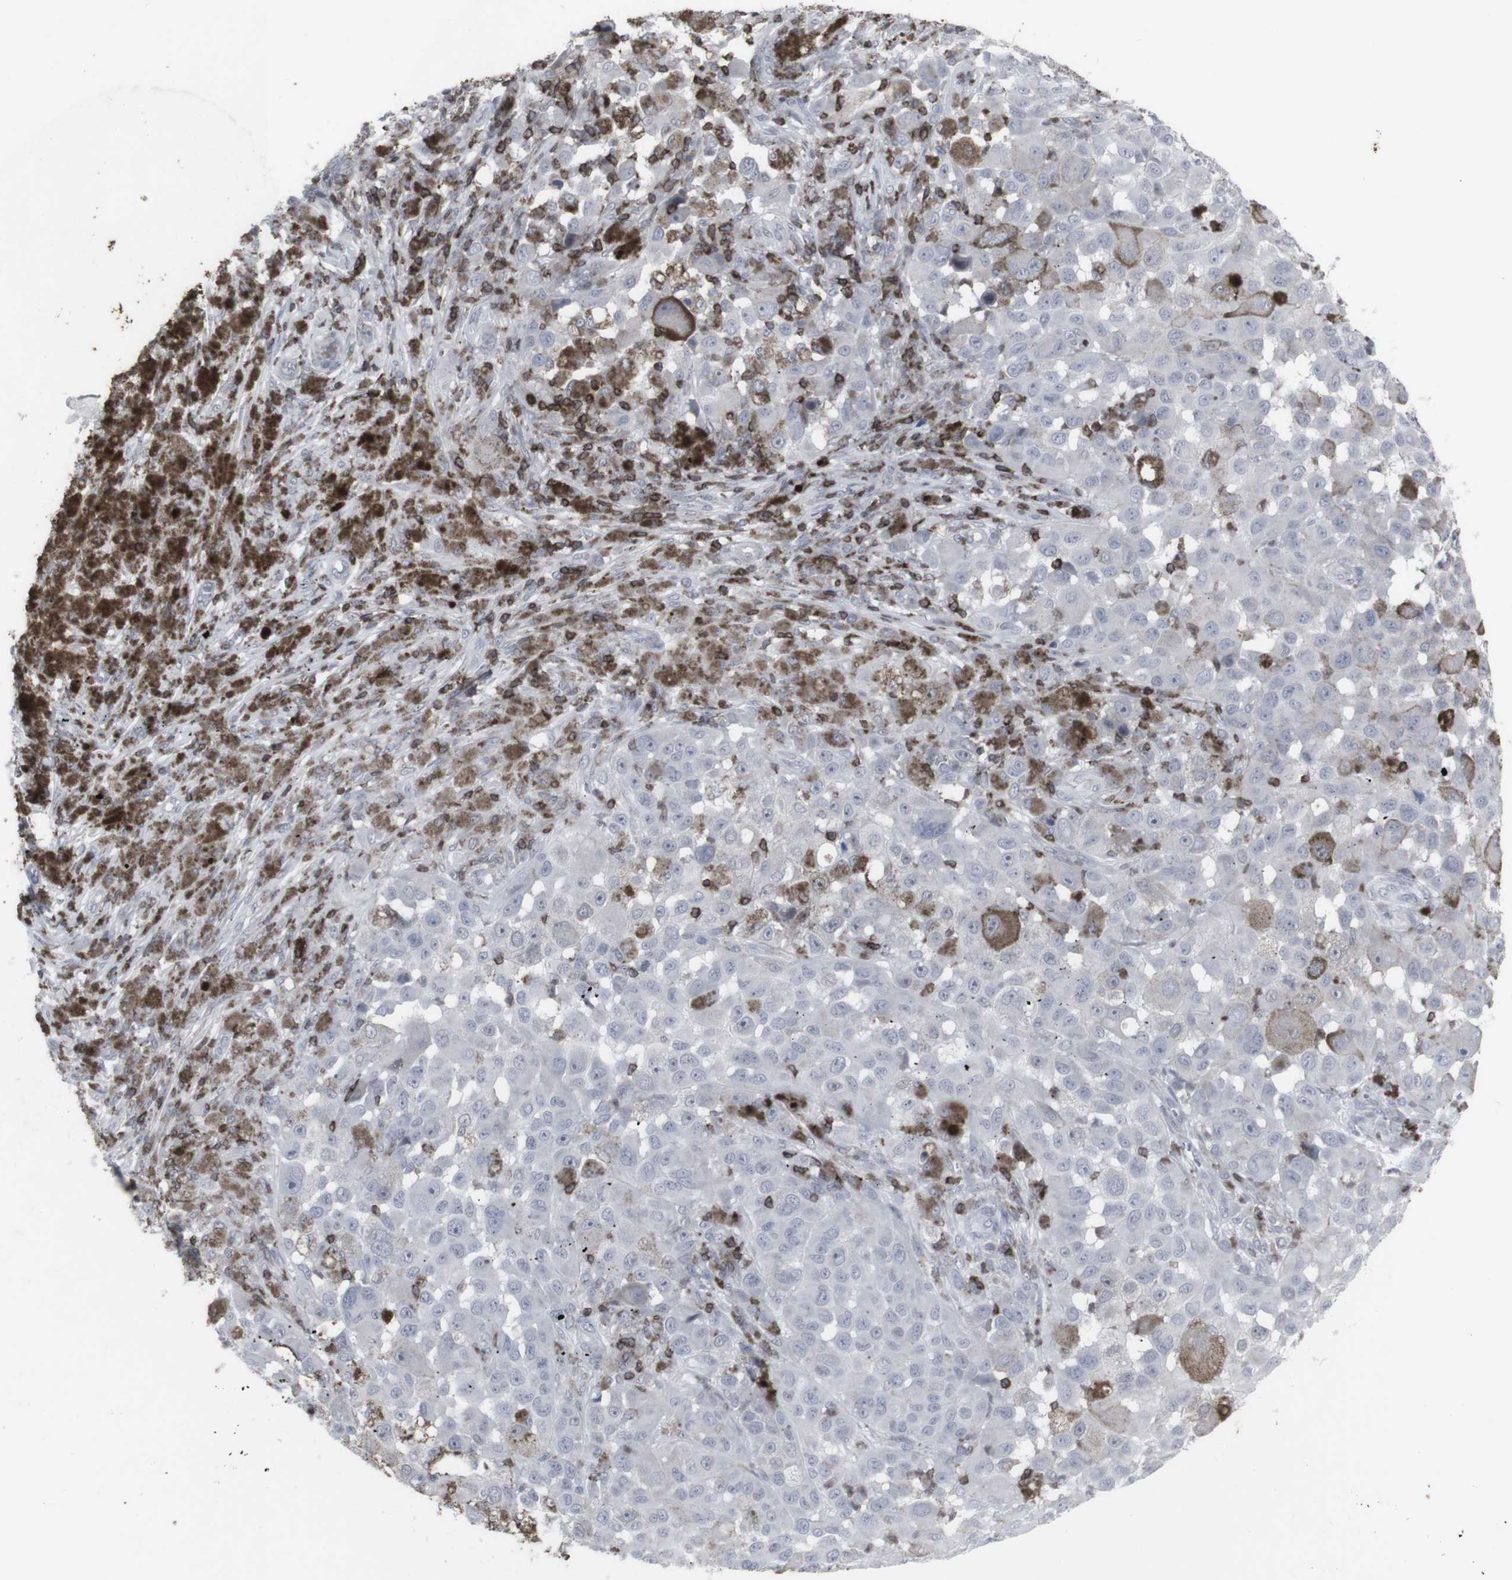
{"staining": {"intensity": "negative", "quantity": "none", "location": "none"}, "tissue": "melanoma", "cell_type": "Tumor cells", "image_type": "cancer", "snomed": [{"axis": "morphology", "description": "Malignant melanoma, NOS"}, {"axis": "topography", "description": "Skin"}], "caption": "There is no significant staining in tumor cells of malignant melanoma. (DAB IHC visualized using brightfield microscopy, high magnification).", "gene": "APOBEC2", "patient": {"sex": "male", "age": 96}}